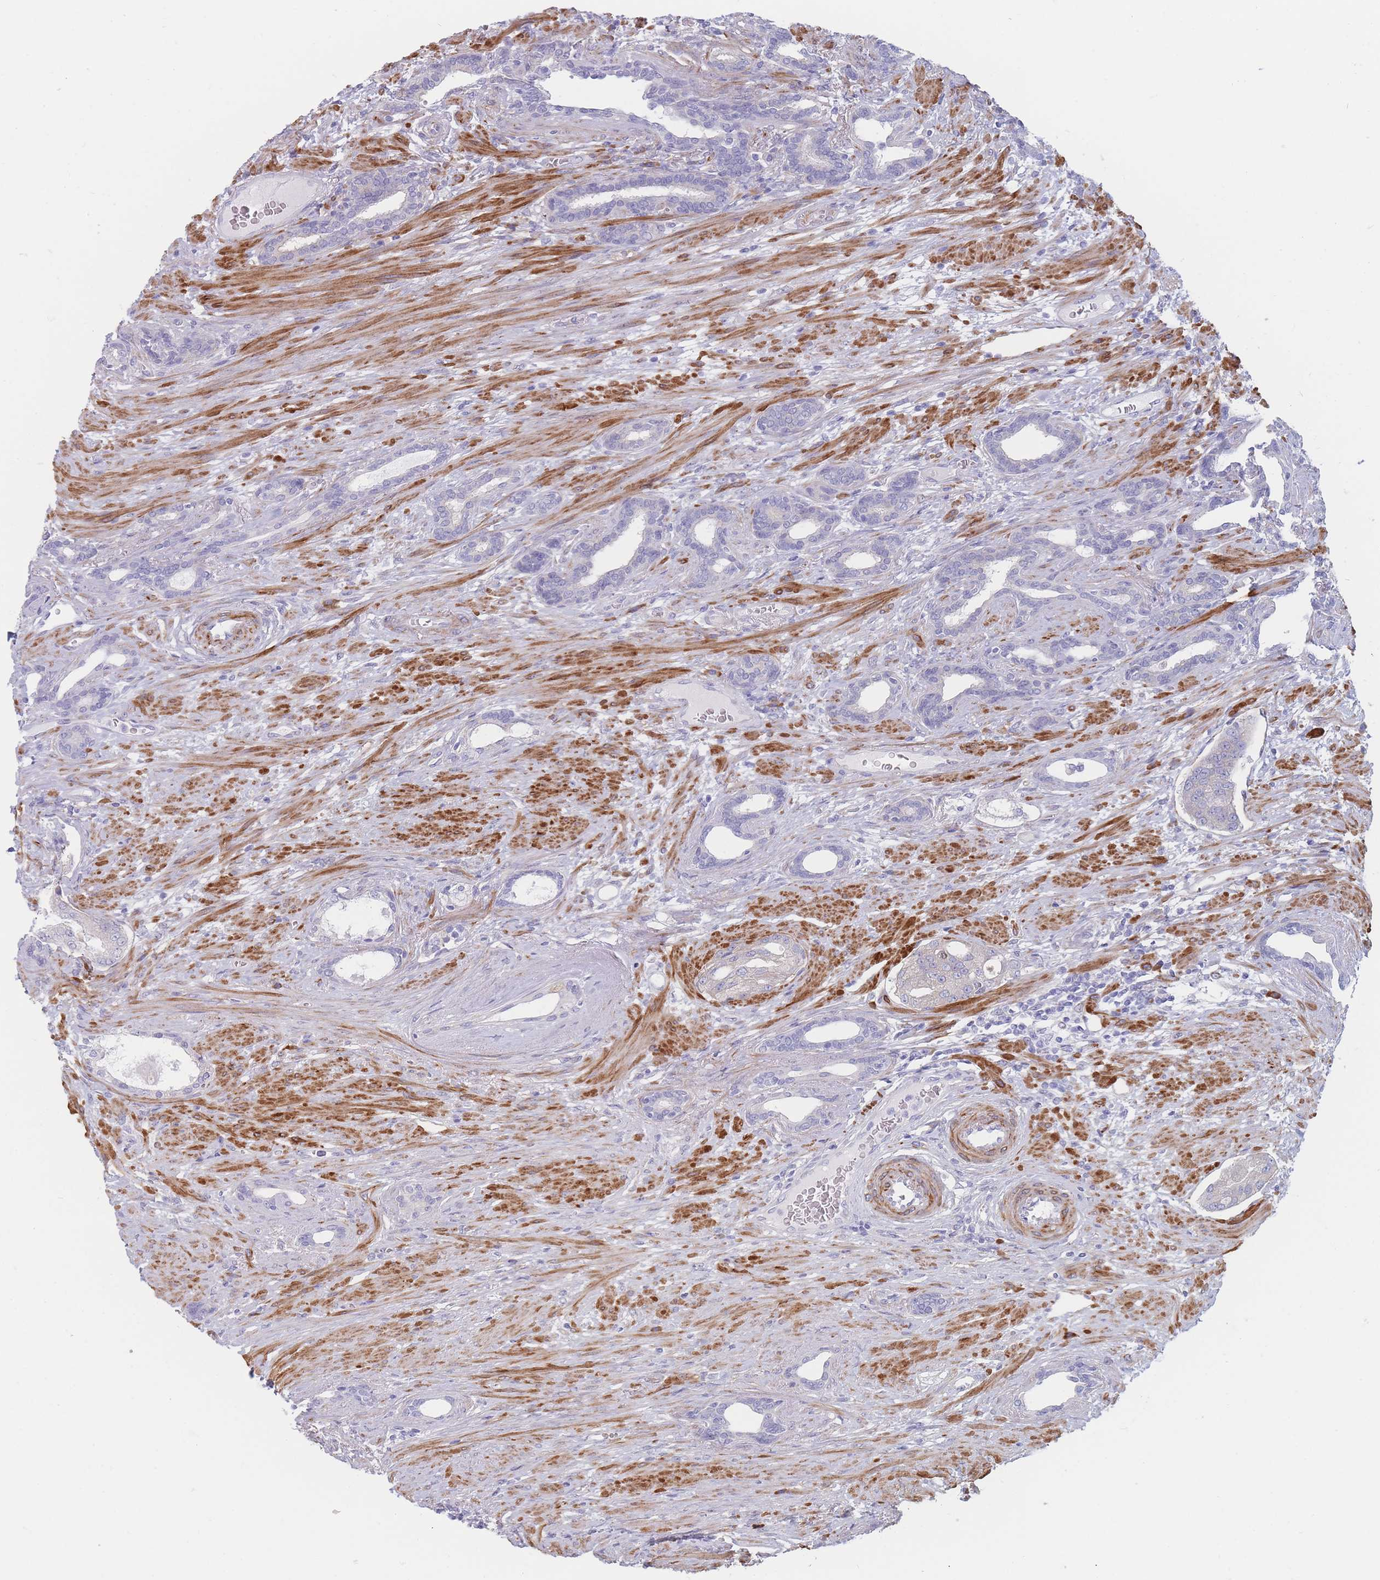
{"staining": {"intensity": "negative", "quantity": "none", "location": "none"}, "tissue": "prostate cancer", "cell_type": "Tumor cells", "image_type": "cancer", "snomed": [{"axis": "morphology", "description": "Adenocarcinoma, High grade"}, {"axis": "topography", "description": "Prostate"}], "caption": "High power microscopy photomicrograph of an immunohistochemistry (IHC) image of adenocarcinoma (high-grade) (prostate), revealing no significant expression in tumor cells.", "gene": "ERBIN", "patient": {"sex": "male", "age": 69}}